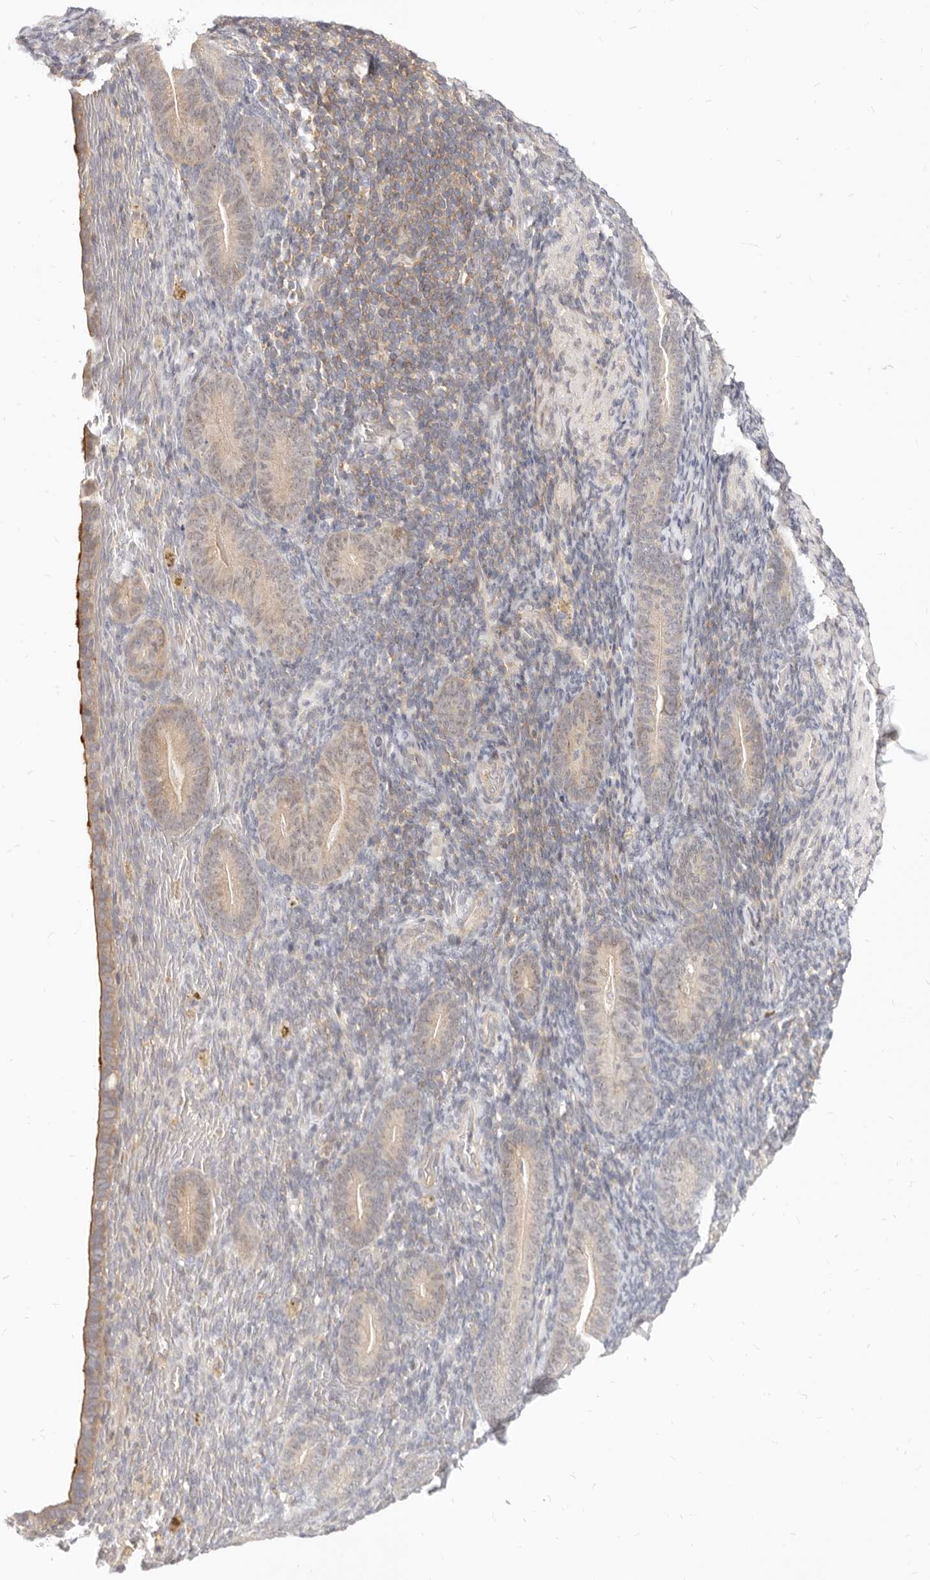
{"staining": {"intensity": "weak", "quantity": "<25%", "location": "cytoplasmic/membranous"}, "tissue": "endometrium", "cell_type": "Cells in endometrial stroma", "image_type": "normal", "snomed": [{"axis": "morphology", "description": "Normal tissue, NOS"}, {"axis": "topography", "description": "Endometrium"}], "caption": "This is an immunohistochemistry (IHC) photomicrograph of normal endometrium. There is no positivity in cells in endometrial stroma.", "gene": "LTB4R2", "patient": {"sex": "female", "age": 51}}